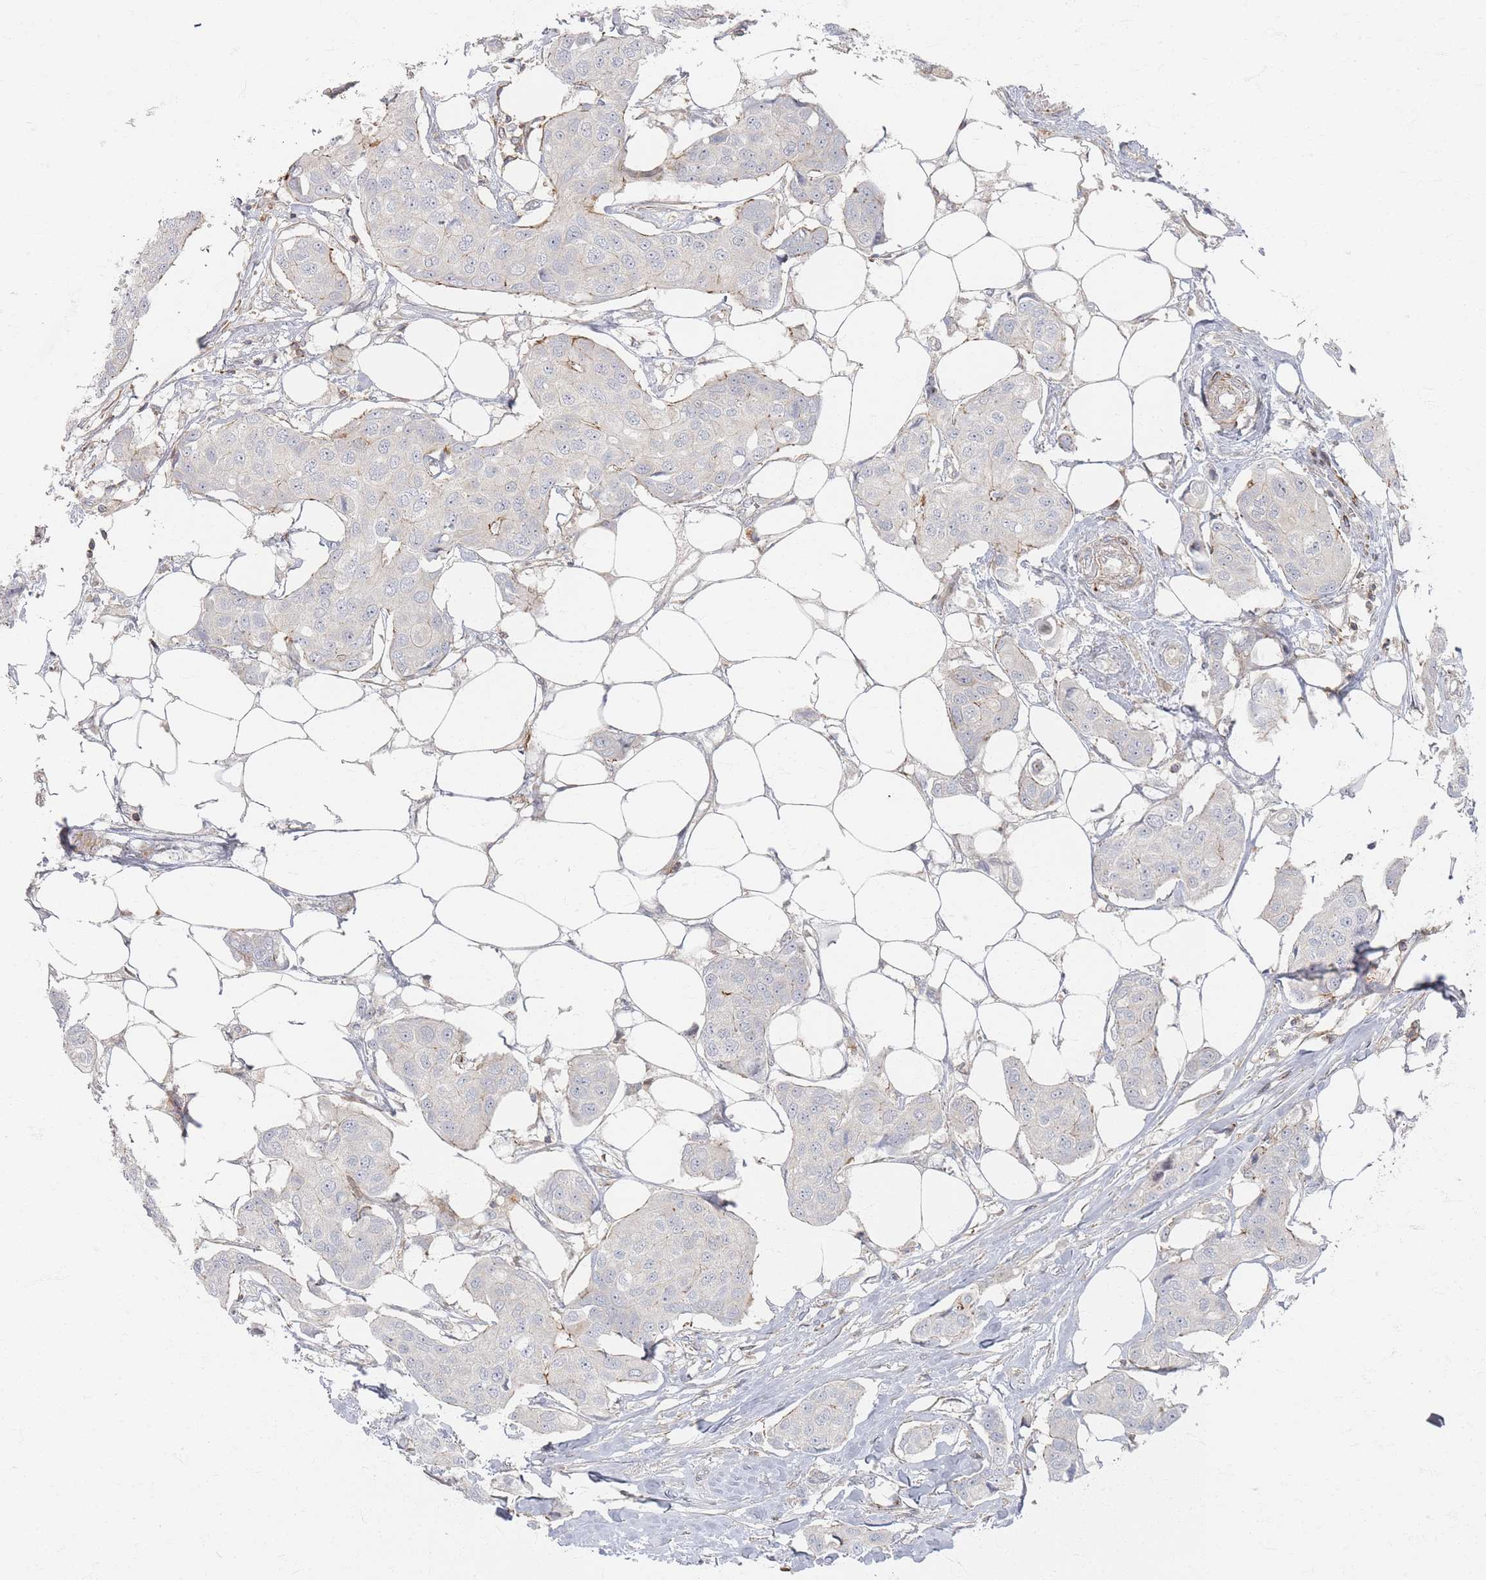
{"staining": {"intensity": "moderate", "quantity": "<25%", "location": "cytoplasmic/membranous"}, "tissue": "breast cancer", "cell_type": "Tumor cells", "image_type": "cancer", "snomed": [{"axis": "morphology", "description": "Duct carcinoma"}, {"axis": "topography", "description": "Breast"}, {"axis": "topography", "description": "Lymph node"}], "caption": "Protein staining of intraductal carcinoma (breast) tissue shows moderate cytoplasmic/membranous positivity in approximately <25% of tumor cells. (Stains: DAB (3,3'-diaminobenzidine) in brown, nuclei in blue, Microscopy: brightfield microscopy at high magnification).", "gene": "ZNF852", "patient": {"sex": "female", "age": 80}}